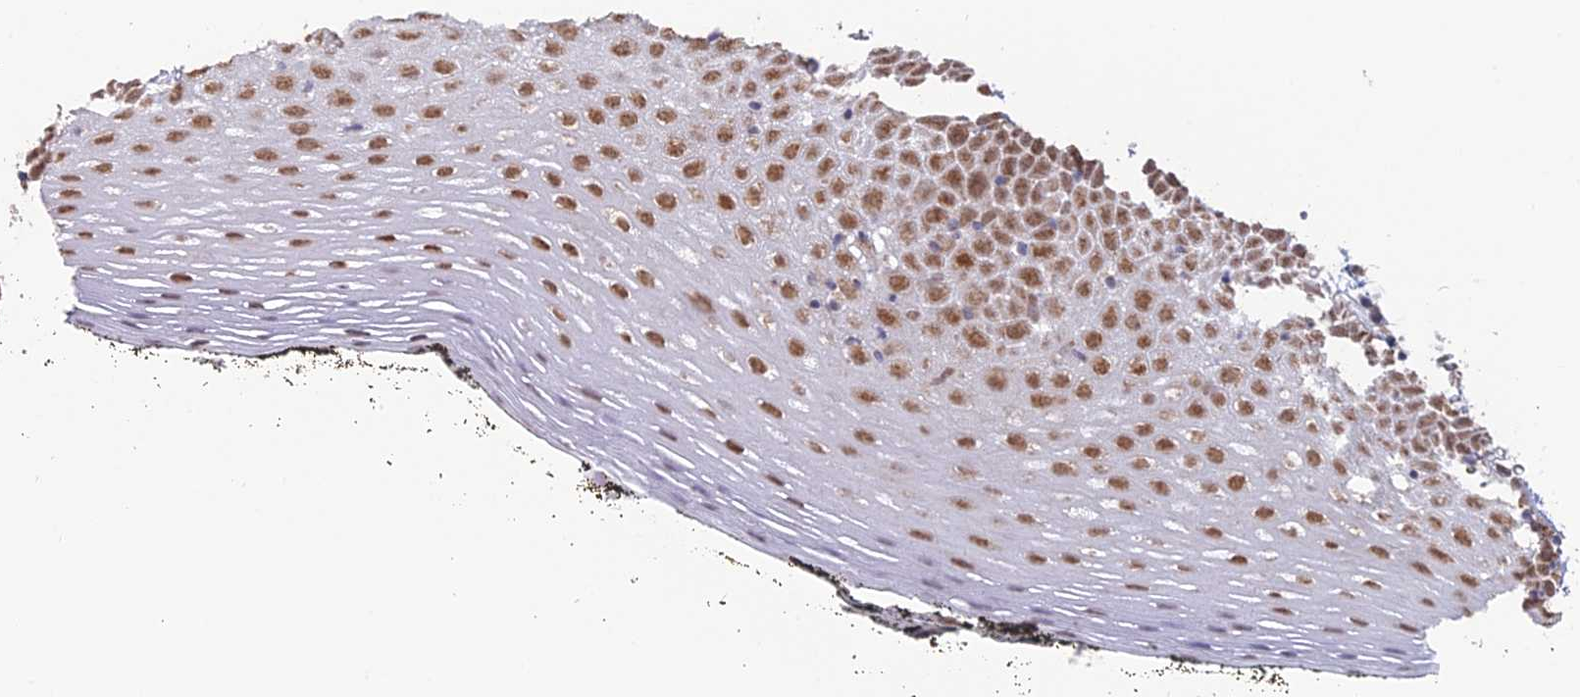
{"staining": {"intensity": "moderate", "quantity": ">75%", "location": "nuclear"}, "tissue": "oral mucosa", "cell_type": "Squamous epithelial cells", "image_type": "normal", "snomed": [{"axis": "morphology", "description": "Normal tissue, NOS"}, {"axis": "topography", "description": "Oral tissue"}], "caption": "DAB immunohistochemical staining of normal human oral mucosa reveals moderate nuclear protein staining in approximately >75% of squamous epithelial cells.", "gene": "ARHGAP40", "patient": {"sex": "male", "age": 74}}